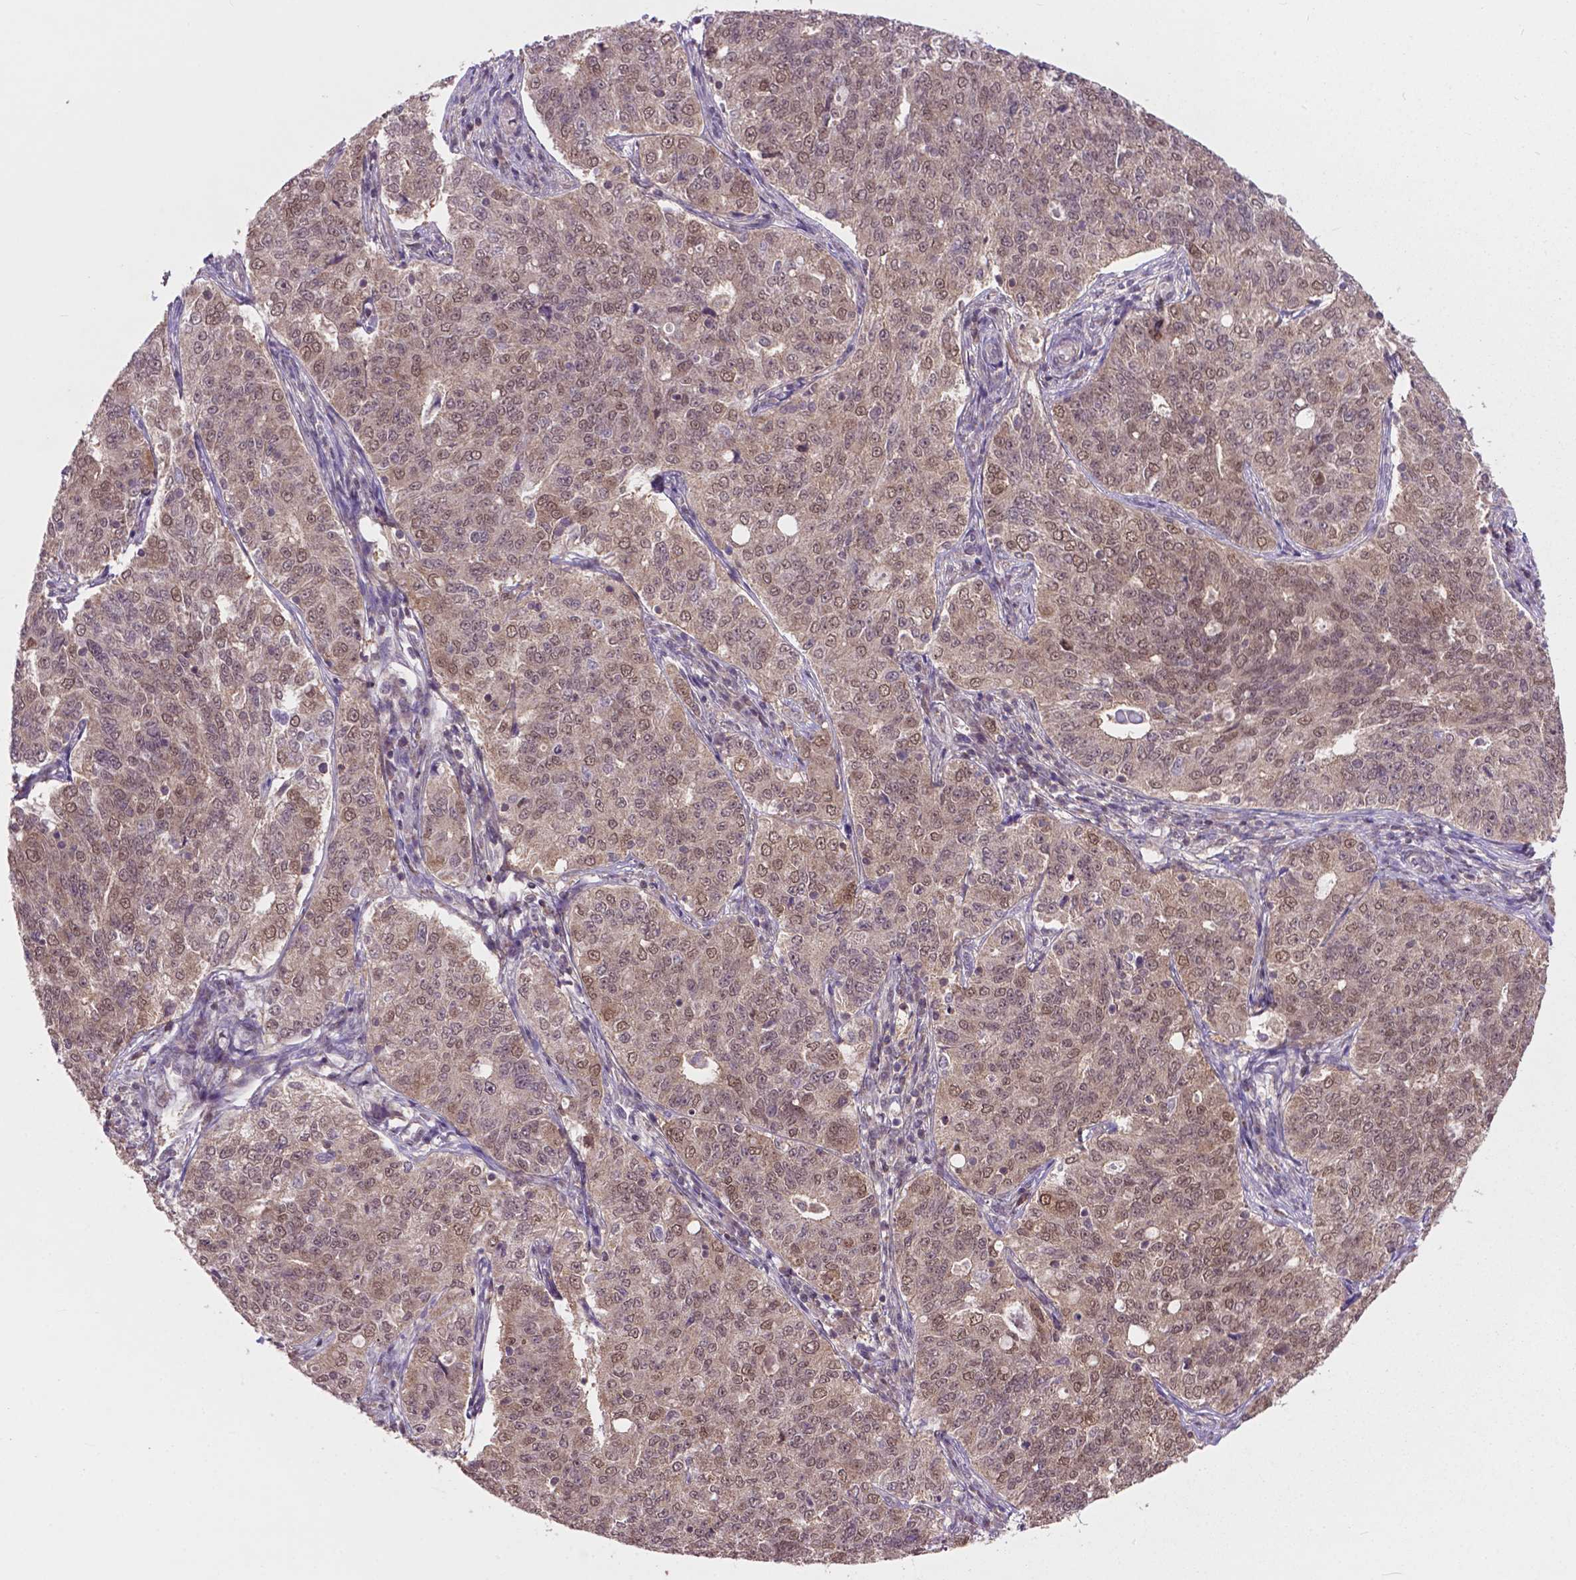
{"staining": {"intensity": "moderate", "quantity": "25%-75%", "location": "nuclear"}, "tissue": "endometrial cancer", "cell_type": "Tumor cells", "image_type": "cancer", "snomed": [{"axis": "morphology", "description": "Adenocarcinoma, NOS"}, {"axis": "topography", "description": "Endometrium"}], "caption": "Endometrial cancer (adenocarcinoma) was stained to show a protein in brown. There is medium levels of moderate nuclear staining in approximately 25%-75% of tumor cells.", "gene": "OTUB1", "patient": {"sex": "female", "age": 43}}